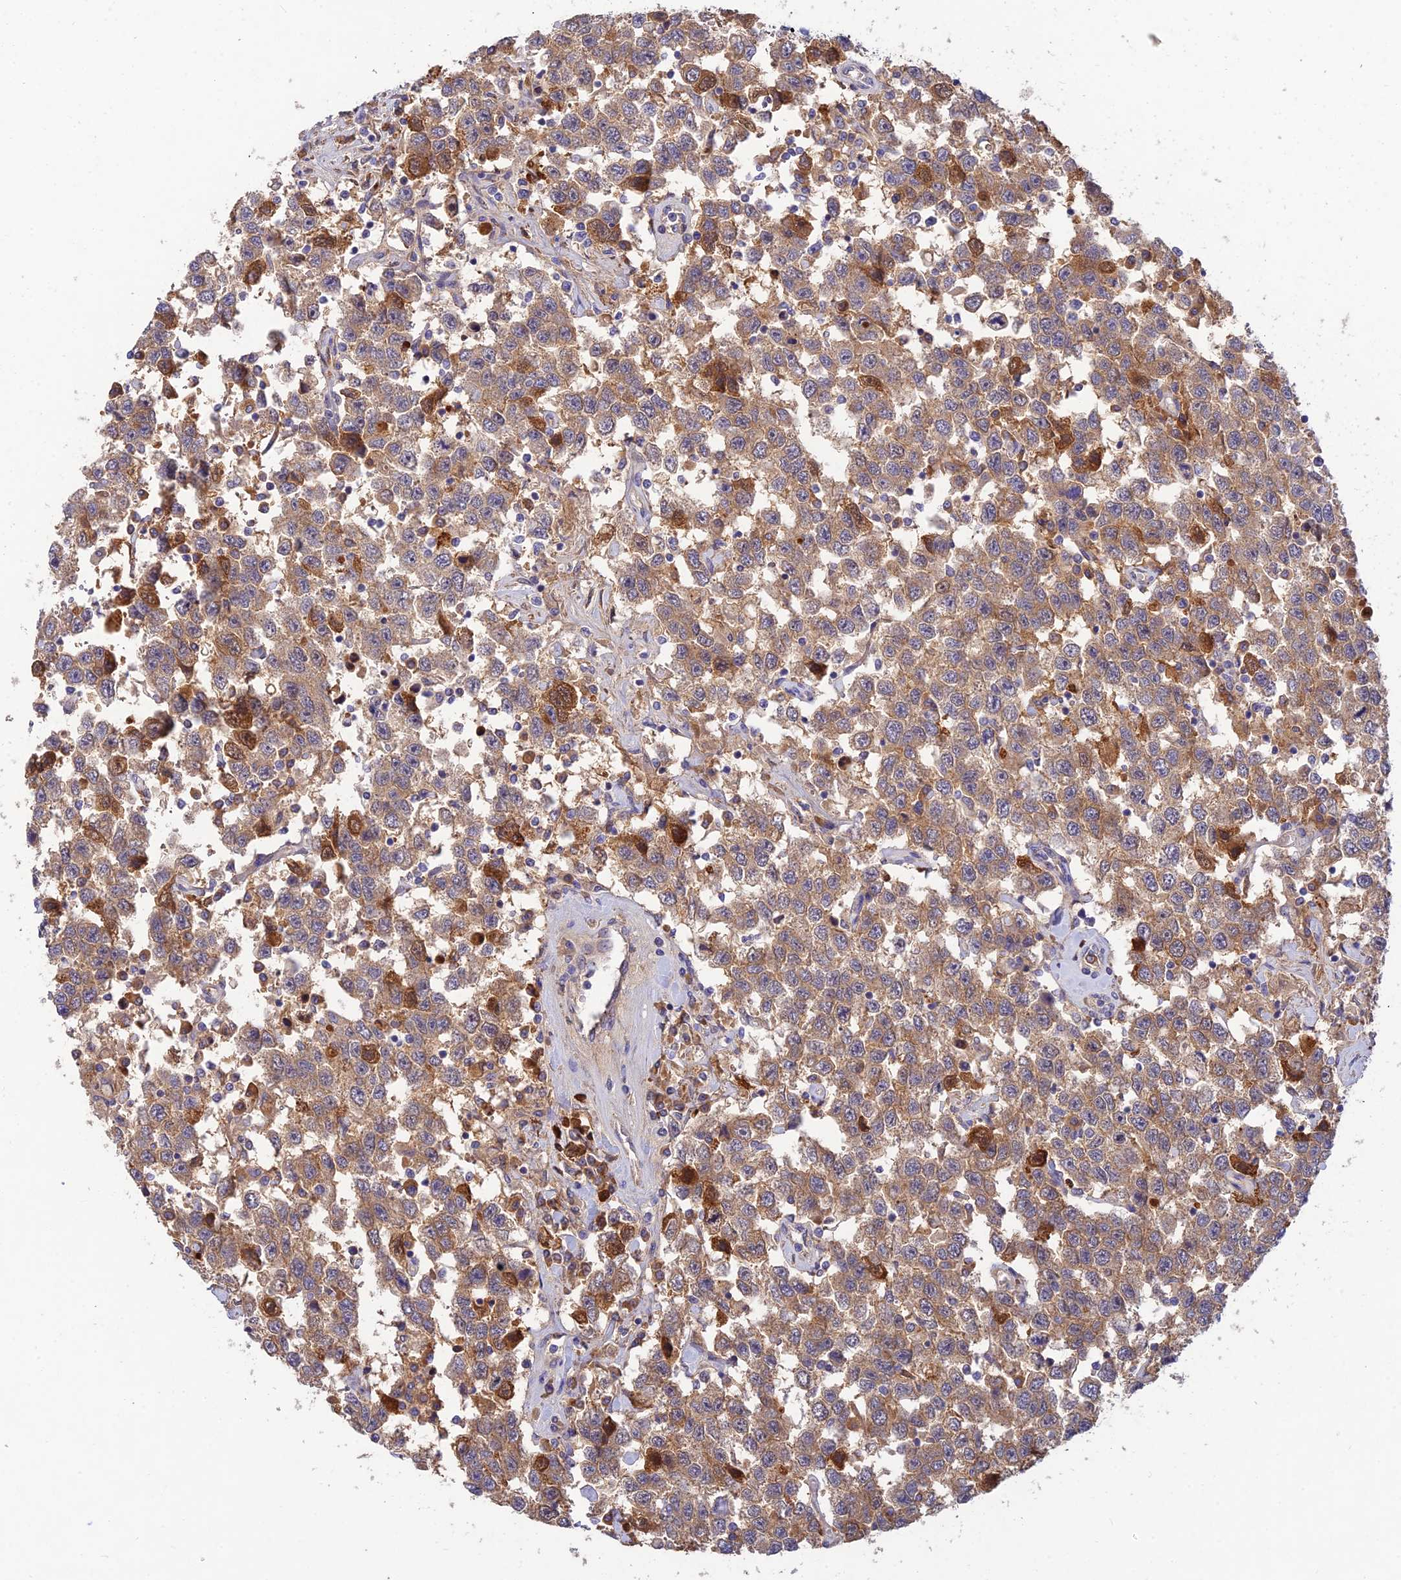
{"staining": {"intensity": "moderate", "quantity": ">75%", "location": "cytoplasmic/membranous"}, "tissue": "testis cancer", "cell_type": "Tumor cells", "image_type": "cancer", "snomed": [{"axis": "morphology", "description": "Seminoma, NOS"}, {"axis": "topography", "description": "Testis"}], "caption": "An image showing moderate cytoplasmic/membranous positivity in about >75% of tumor cells in seminoma (testis), as visualized by brown immunohistochemical staining.", "gene": "ACSM5", "patient": {"sex": "male", "age": 41}}